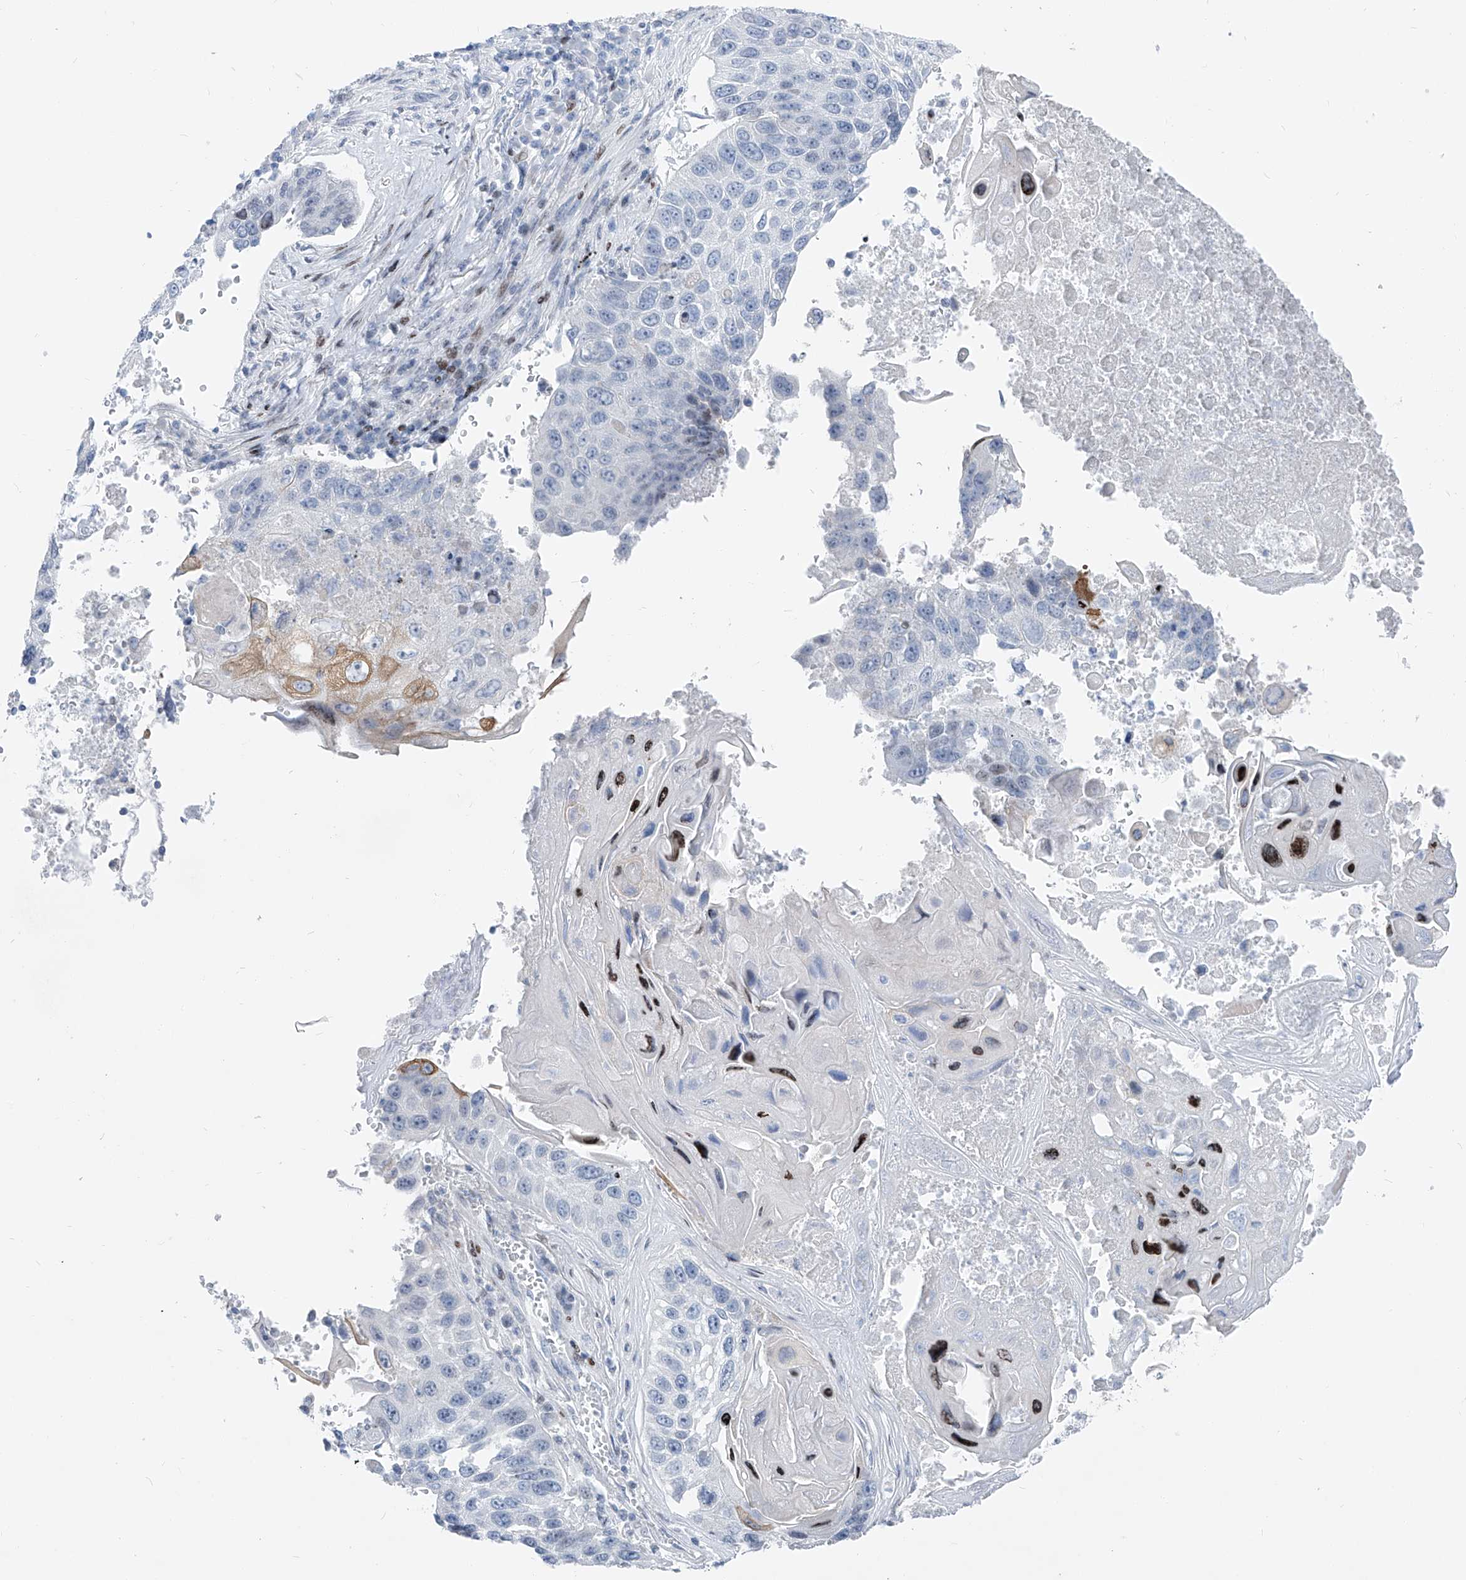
{"staining": {"intensity": "strong", "quantity": "<25%", "location": "cytoplasmic/membranous,nuclear"}, "tissue": "lung cancer", "cell_type": "Tumor cells", "image_type": "cancer", "snomed": [{"axis": "morphology", "description": "Squamous cell carcinoma, NOS"}, {"axis": "topography", "description": "Lung"}], "caption": "Lung squamous cell carcinoma tissue shows strong cytoplasmic/membranous and nuclear positivity in approximately <25% of tumor cells, visualized by immunohistochemistry.", "gene": "FRS3", "patient": {"sex": "male", "age": 61}}